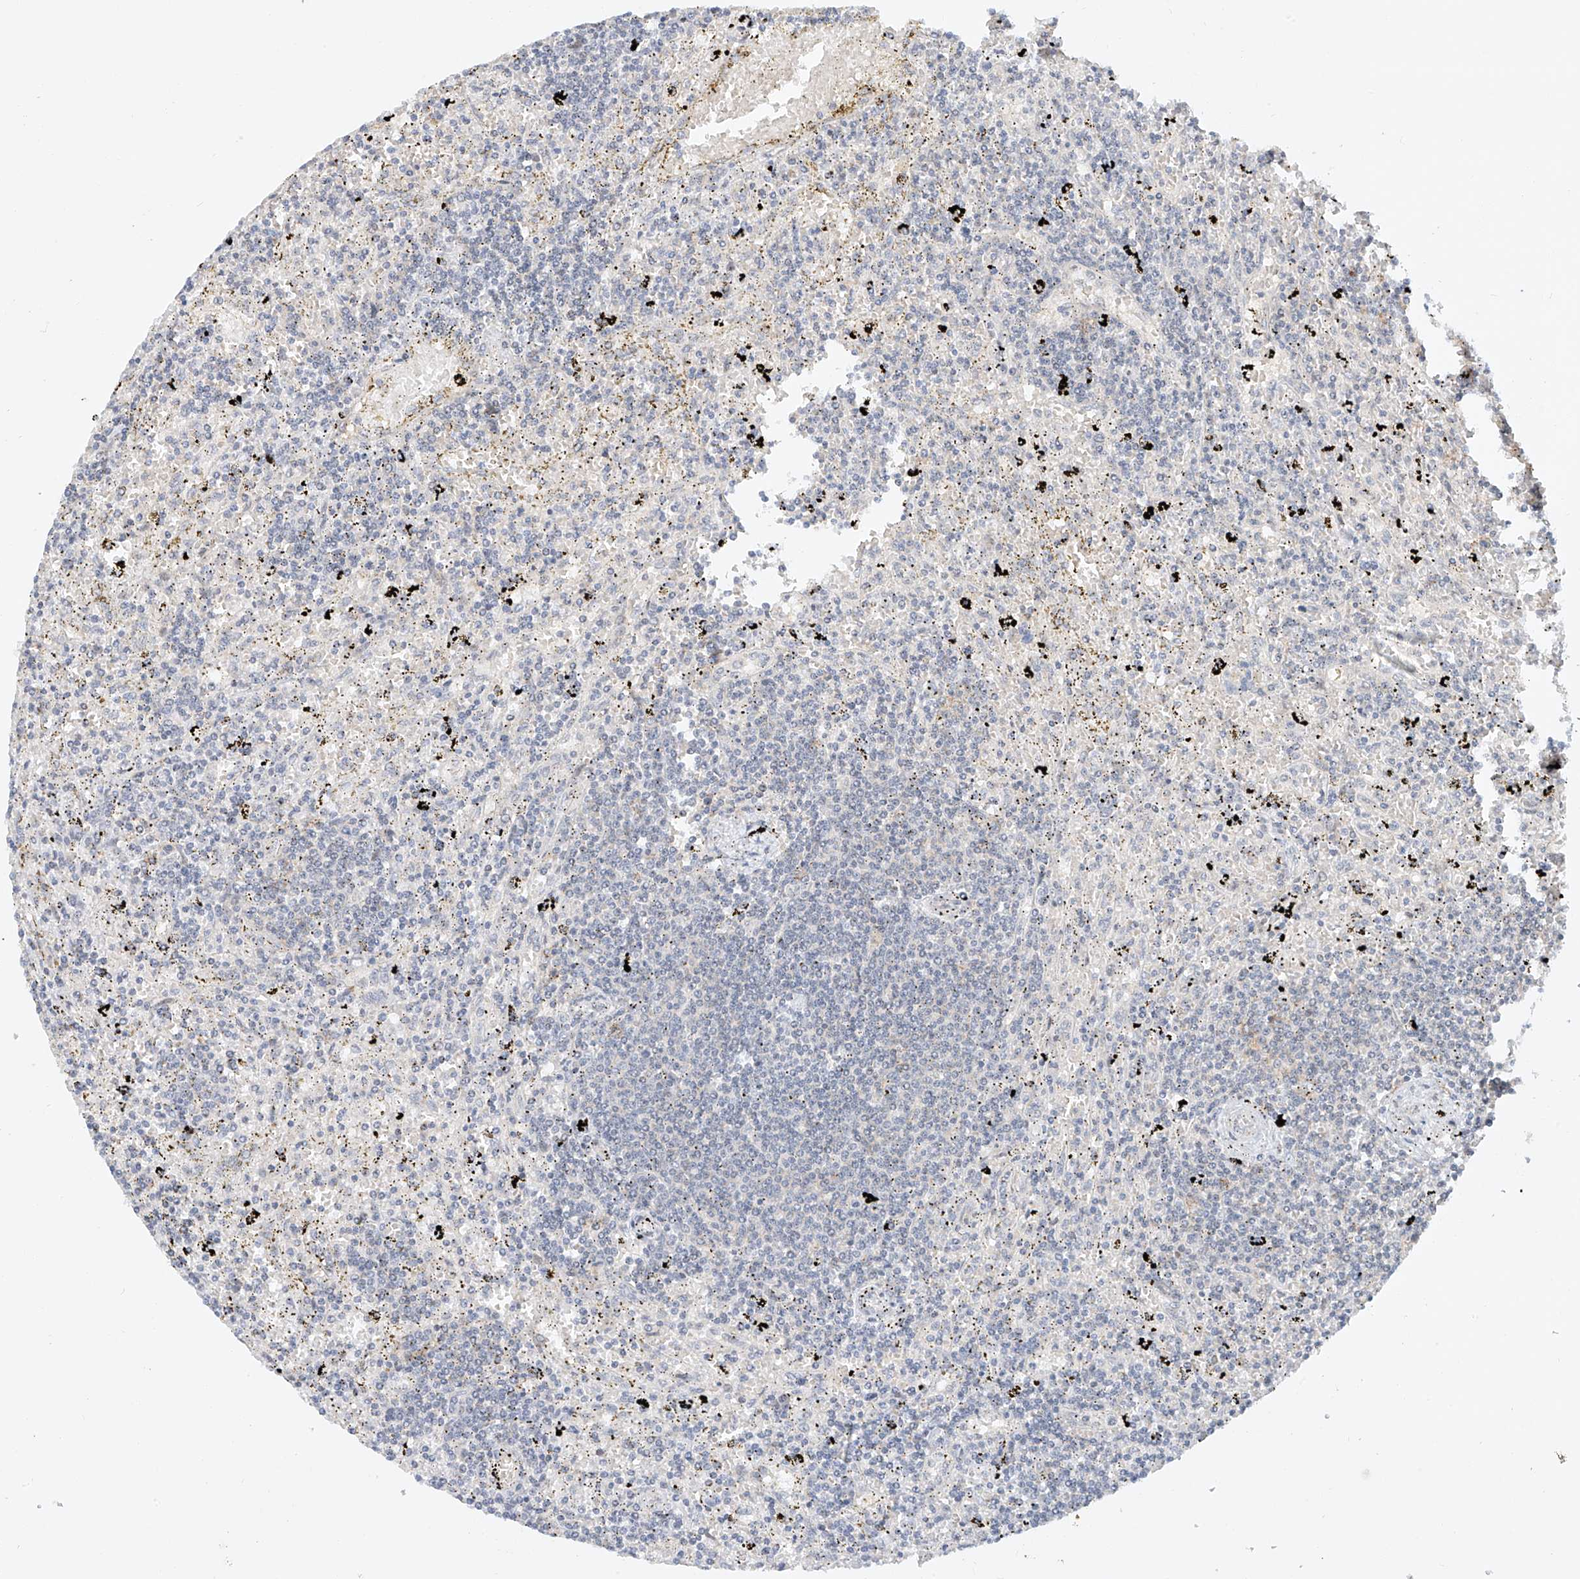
{"staining": {"intensity": "negative", "quantity": "none", "location": "none"}, "tissue": "lymphoma", "cell_type": "Tumor cells", "image_type": "cancer", "snomed": [{"axis": "morphology", "description": "Malignant lymphoma, non-Hodgkin's type, Low grade"}, {"axis": "topography", "description": "Spleen"}], "caption": "Immunohistochemical staining of human lymphoma shows no significant staining in tumor cells.", "gene": "TASP1", "patient": {"sex": "male", "age": 76}}